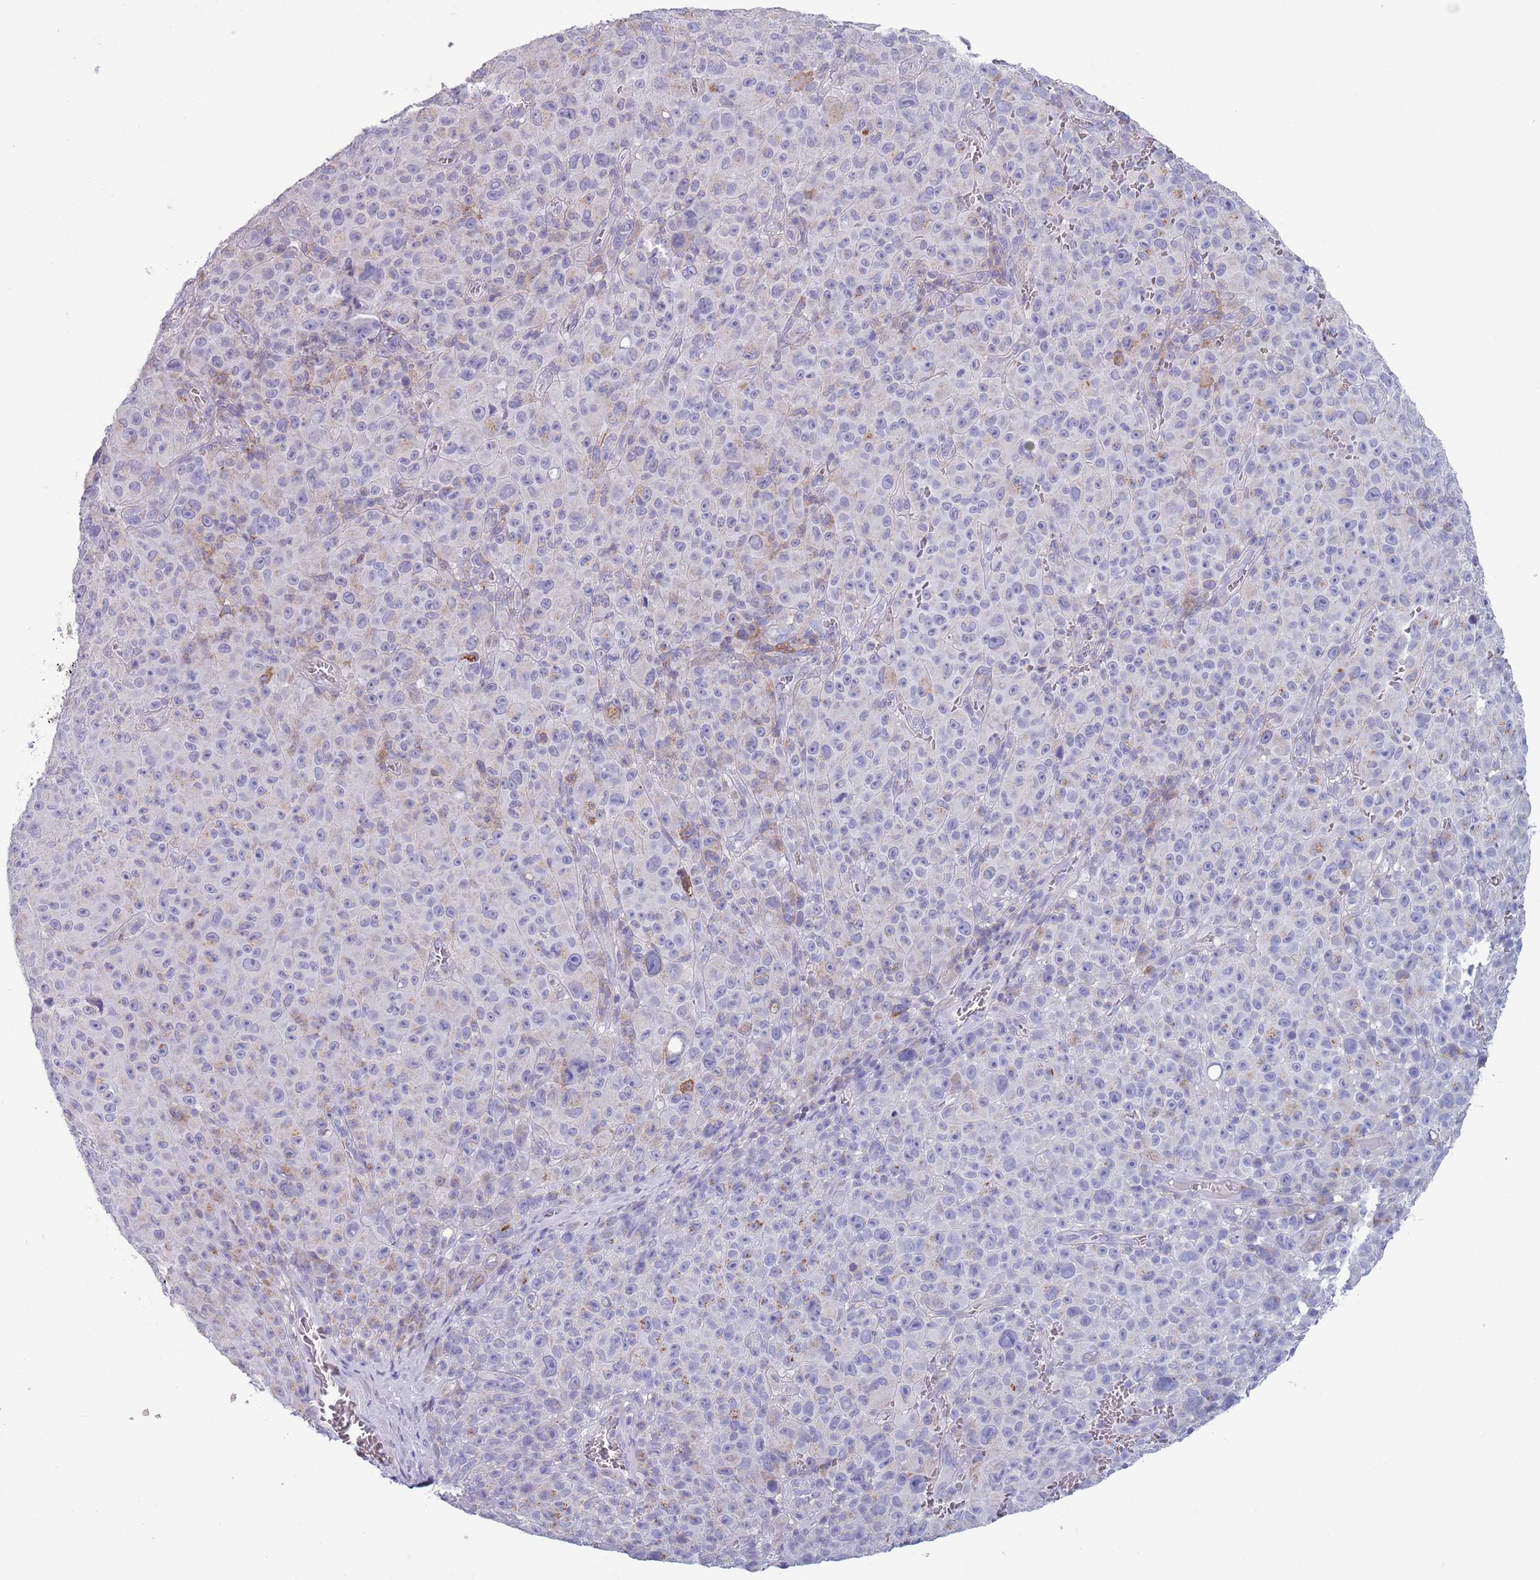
{"staining": {"intensity": "negative", "quantity": "none", "location": "none"}, "tissue": "melanoma", "cell_type": "Tumor cells", "image_type": "cancer", "snomed": [{"axis": "morphology", "description": "Malignant melanoma, NOS"}, {"axis": "topography", "description": "Skin"}], "caption": "Immunohistochemistry (IHC) histopathology image of neoplastic tissue: malignant melanoma stained with DAB (3,3'-diaminobenzidine) demonstrates no significant protein positivity in tumor cells.", "gene": "ACSBG1", "patient": {"sex": "female", "age": 82}}